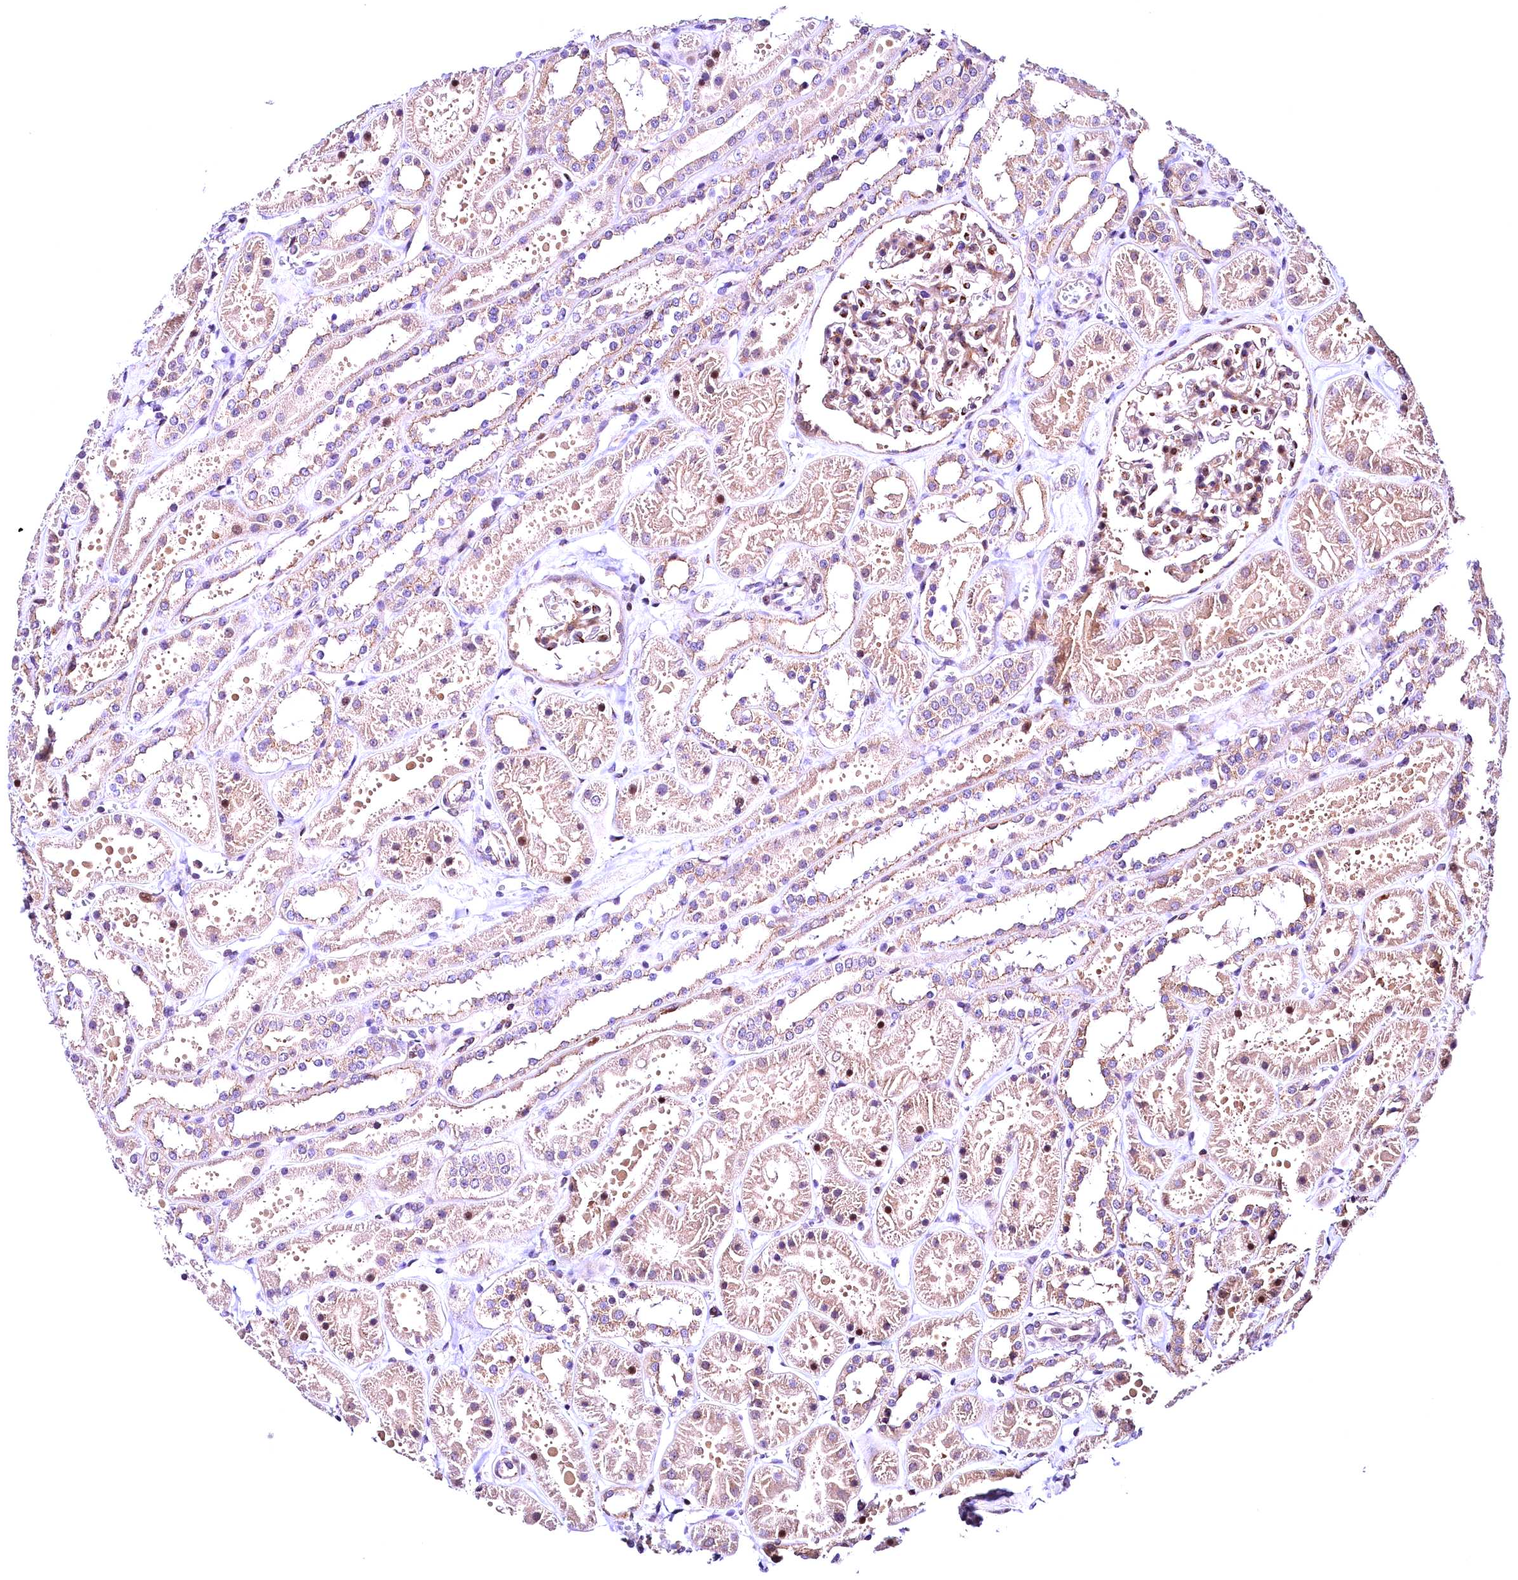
{"staining": {"intensity": "moderate", "quantity": "25%-75%", "location": "cytoplasmic/membranous"}, "tissue": "kidney", "cell_type": "Cells in glomeruli", "image_type": "normal", "snomed": [{"axis": "morphology", "description": "Normal tissue, NOS"}, {"axis": "topography", "description": "Kidney"}], "caption": "Protein analysis of normal kidney reveals moderate cytoplasmic/membranous staining in about 25%-75% of cells in glomeruli. The protein is shown in brown color, while the nuclei are stained blue.", "gene": "CHORDC1", "patient": {"sex": "female", "age": 41}}